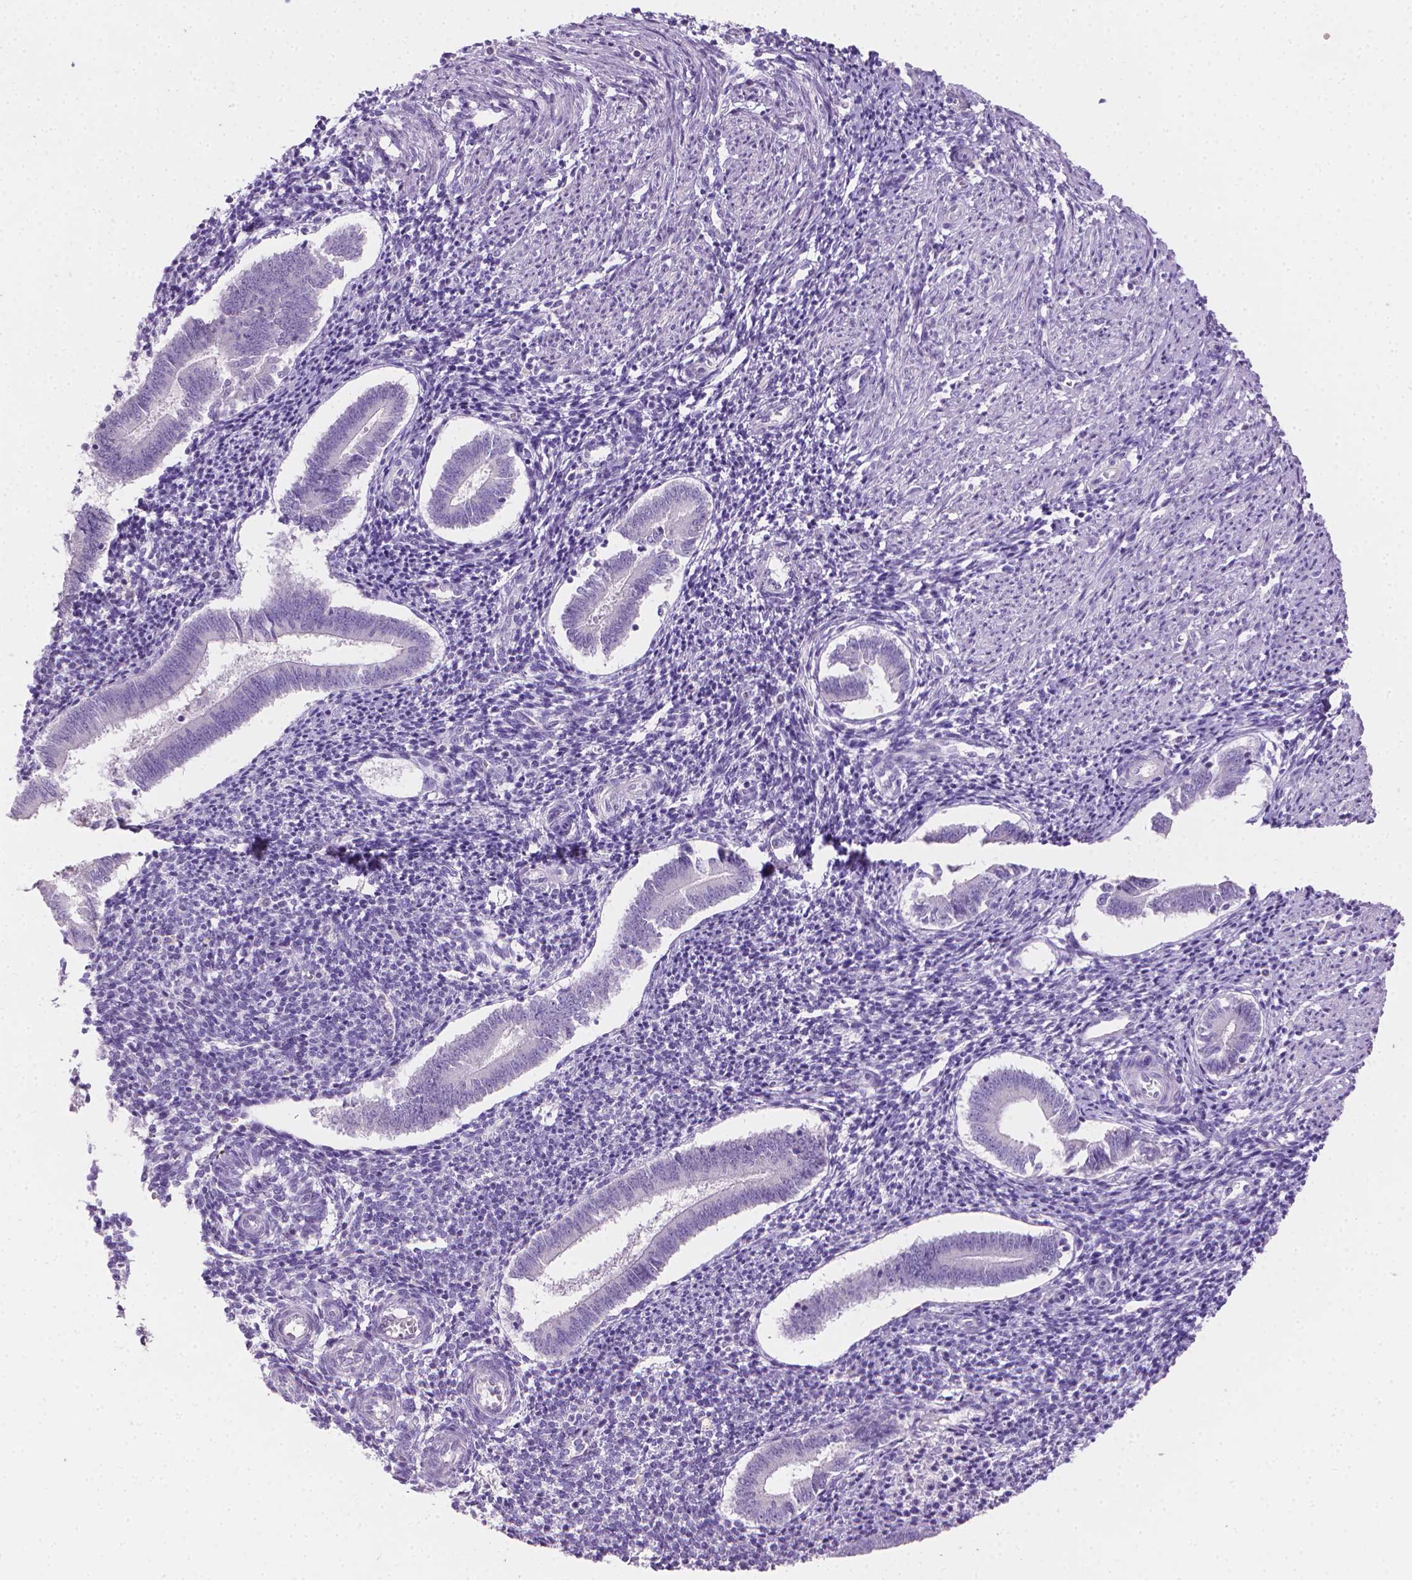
{"staining": {"intensity": "negative", "quantity": "none", "location": "none"}, "tissue": "endometrium", "cell_type": "Cells in endometrial stroma", "image_type": "normal", "snomed": [{"axis": "morphology", "description": "Normal tissue, NOS"}, {"axis": "topography", "description": "Endometrium"}], "caption": "DAB immunohistochemical staining of unremarkable endometrium reveals no significant staining in cells in endometrial stroma.", "gene": "TNNI2", "patient": {"sex": "female", "age": 25}}